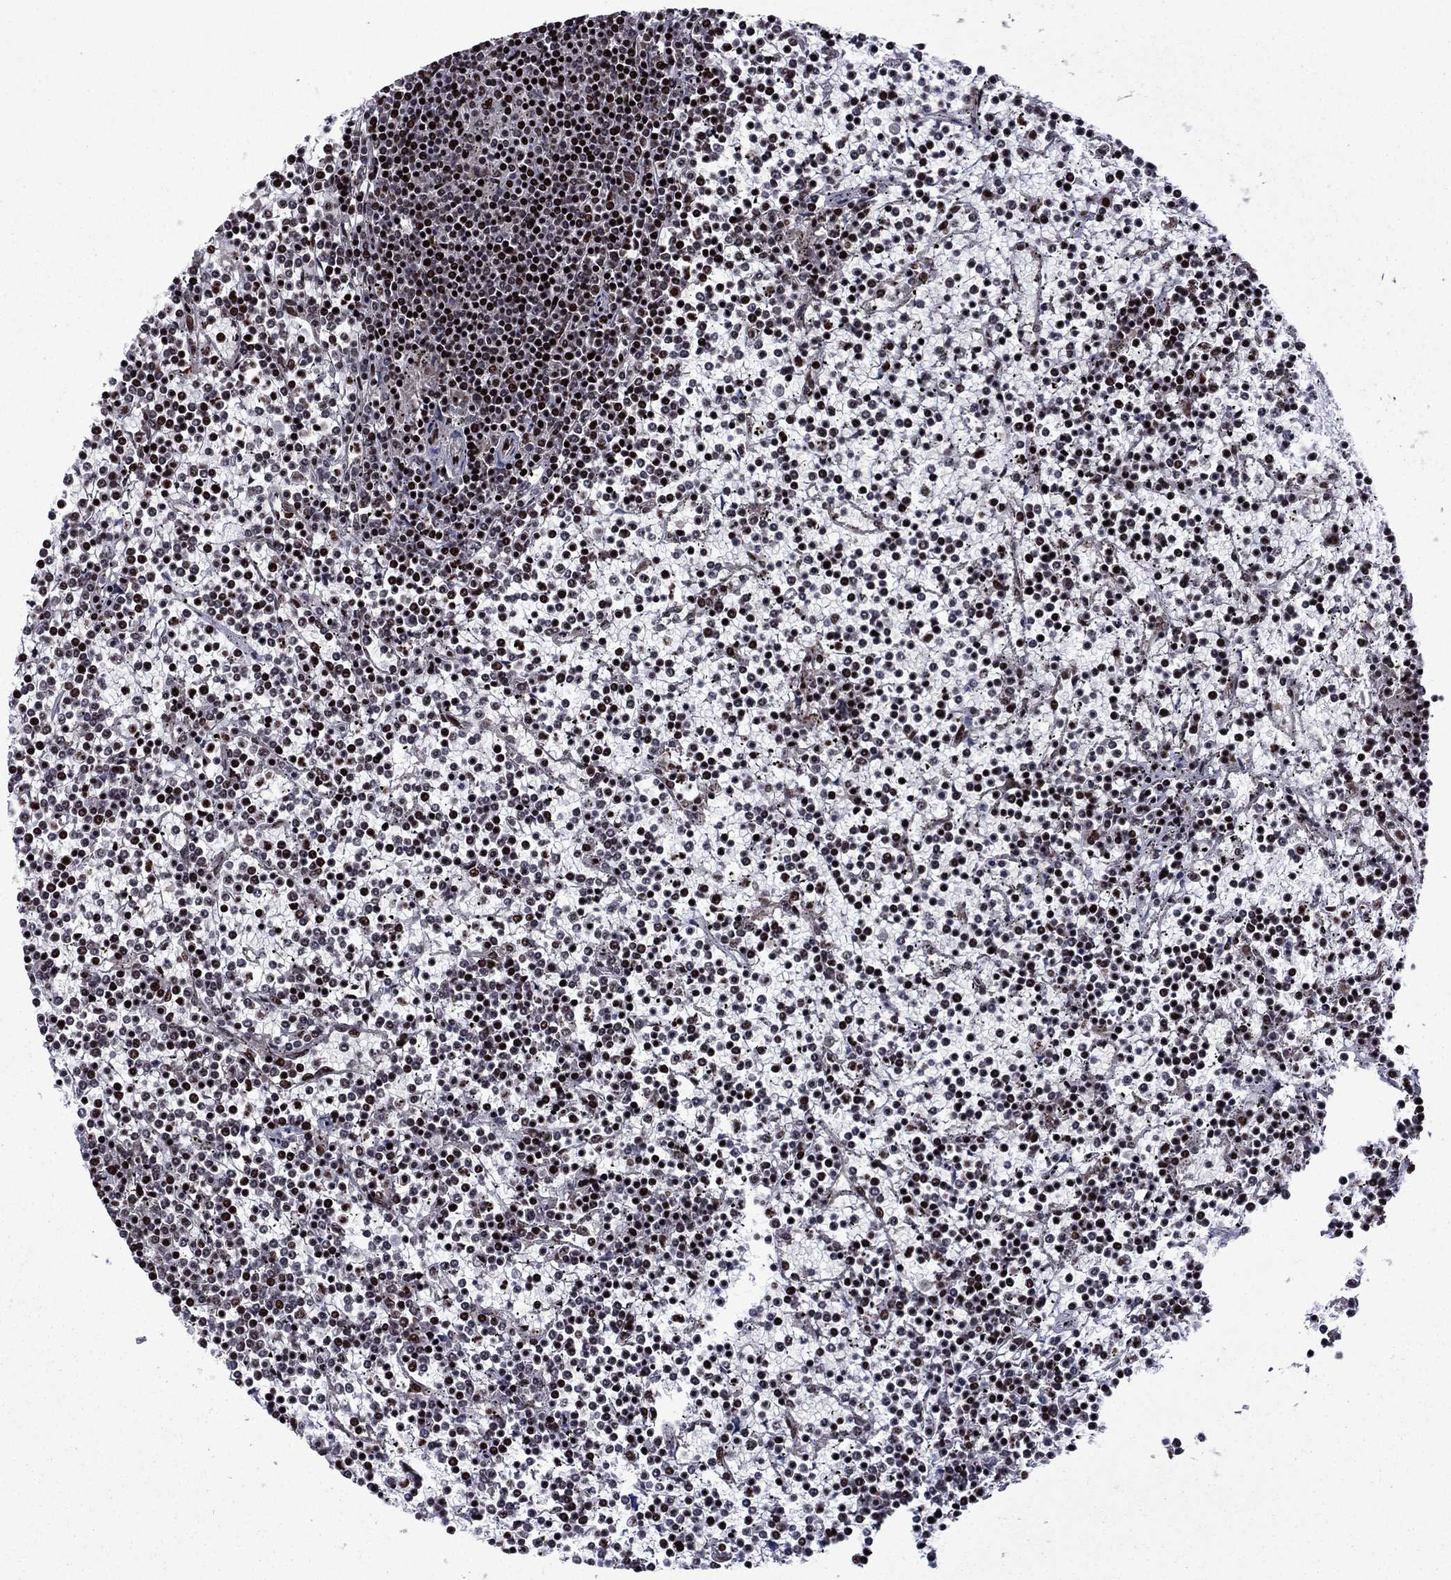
{"staining": {"intensity": "strong", "quantity": "25%-75%", "location": "nuclear"}, "tissue": "lymphoma", "cell_type": "Tumor cells", "image_type": "cancer", "snomed": [{"axis": "morphology", "description": "Malignant lymphoma, non-Hodgkin's type, Low grade"}, {"axis": "topography", "description": "Spleen"}], "caption": "Protein analysis of lymphoma tissue shows strong nuclear expression in approximately 25%-75% of tumor cells. Using DAB (brown) and hematoxylin (blue) stains, captured at high magnification using brightfield microscopy.", "gene": "LIMK1", "patient": {"sex": "female", "age": 19}}